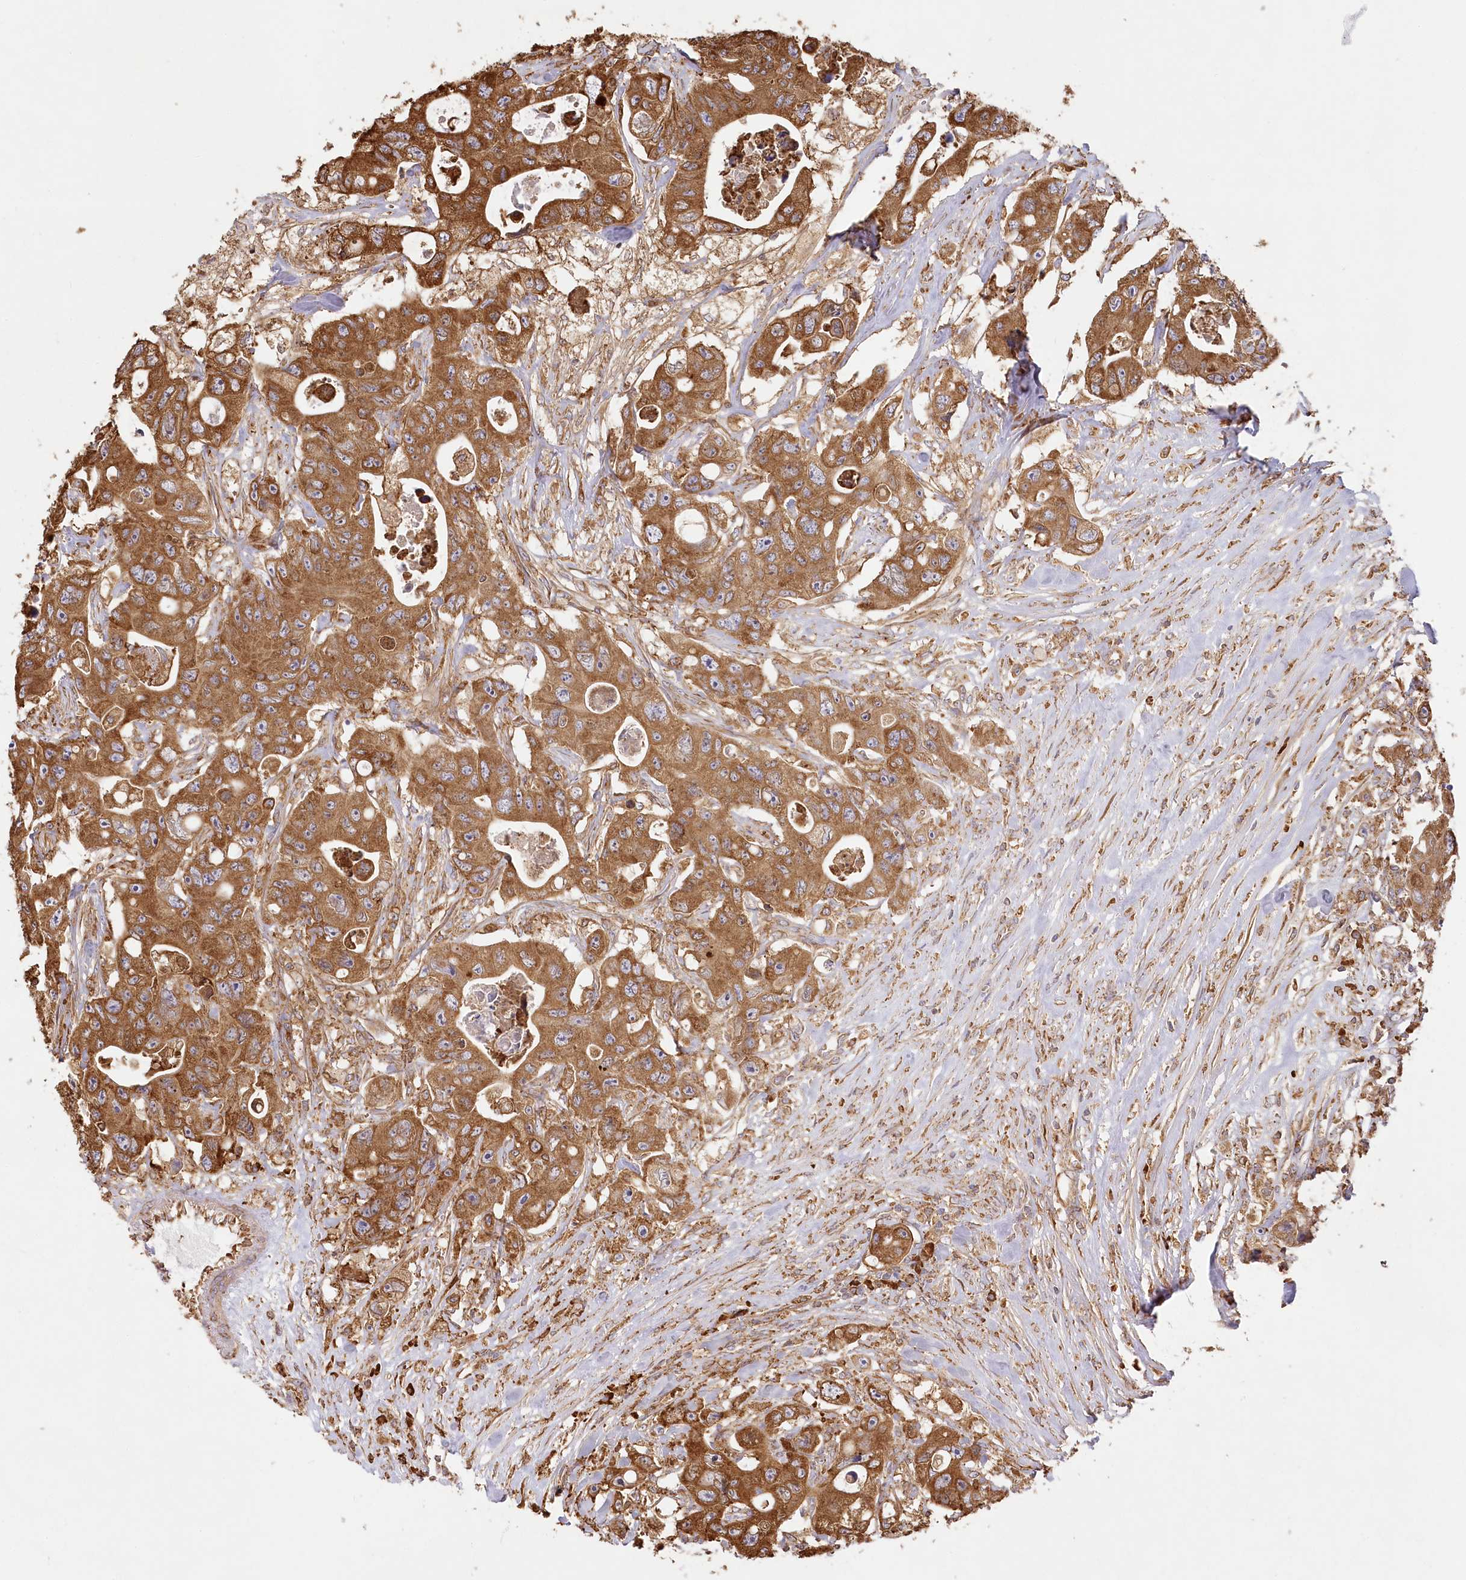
{"staining": {"intensity": "strong", "quantity": ">75%", "location": "cytoplasmic/membranous"}, "tissue": "colorectal cancer", "cell_type": "Tumor cells", "image_type": "cancer", "snomed": [{"axis": "morphology", "description": "Adenocarcinoma, NOS"}, {"axis": "topography", "description": "Colon"}], "caption": "Strong cytoplasmic/membranous positivity is seen in approximately >75% of tumor cells in colorectal cancer (adenocarcinoma).", "gene": "ACAP2", "patient": {"sex": "female", "age": 46}}